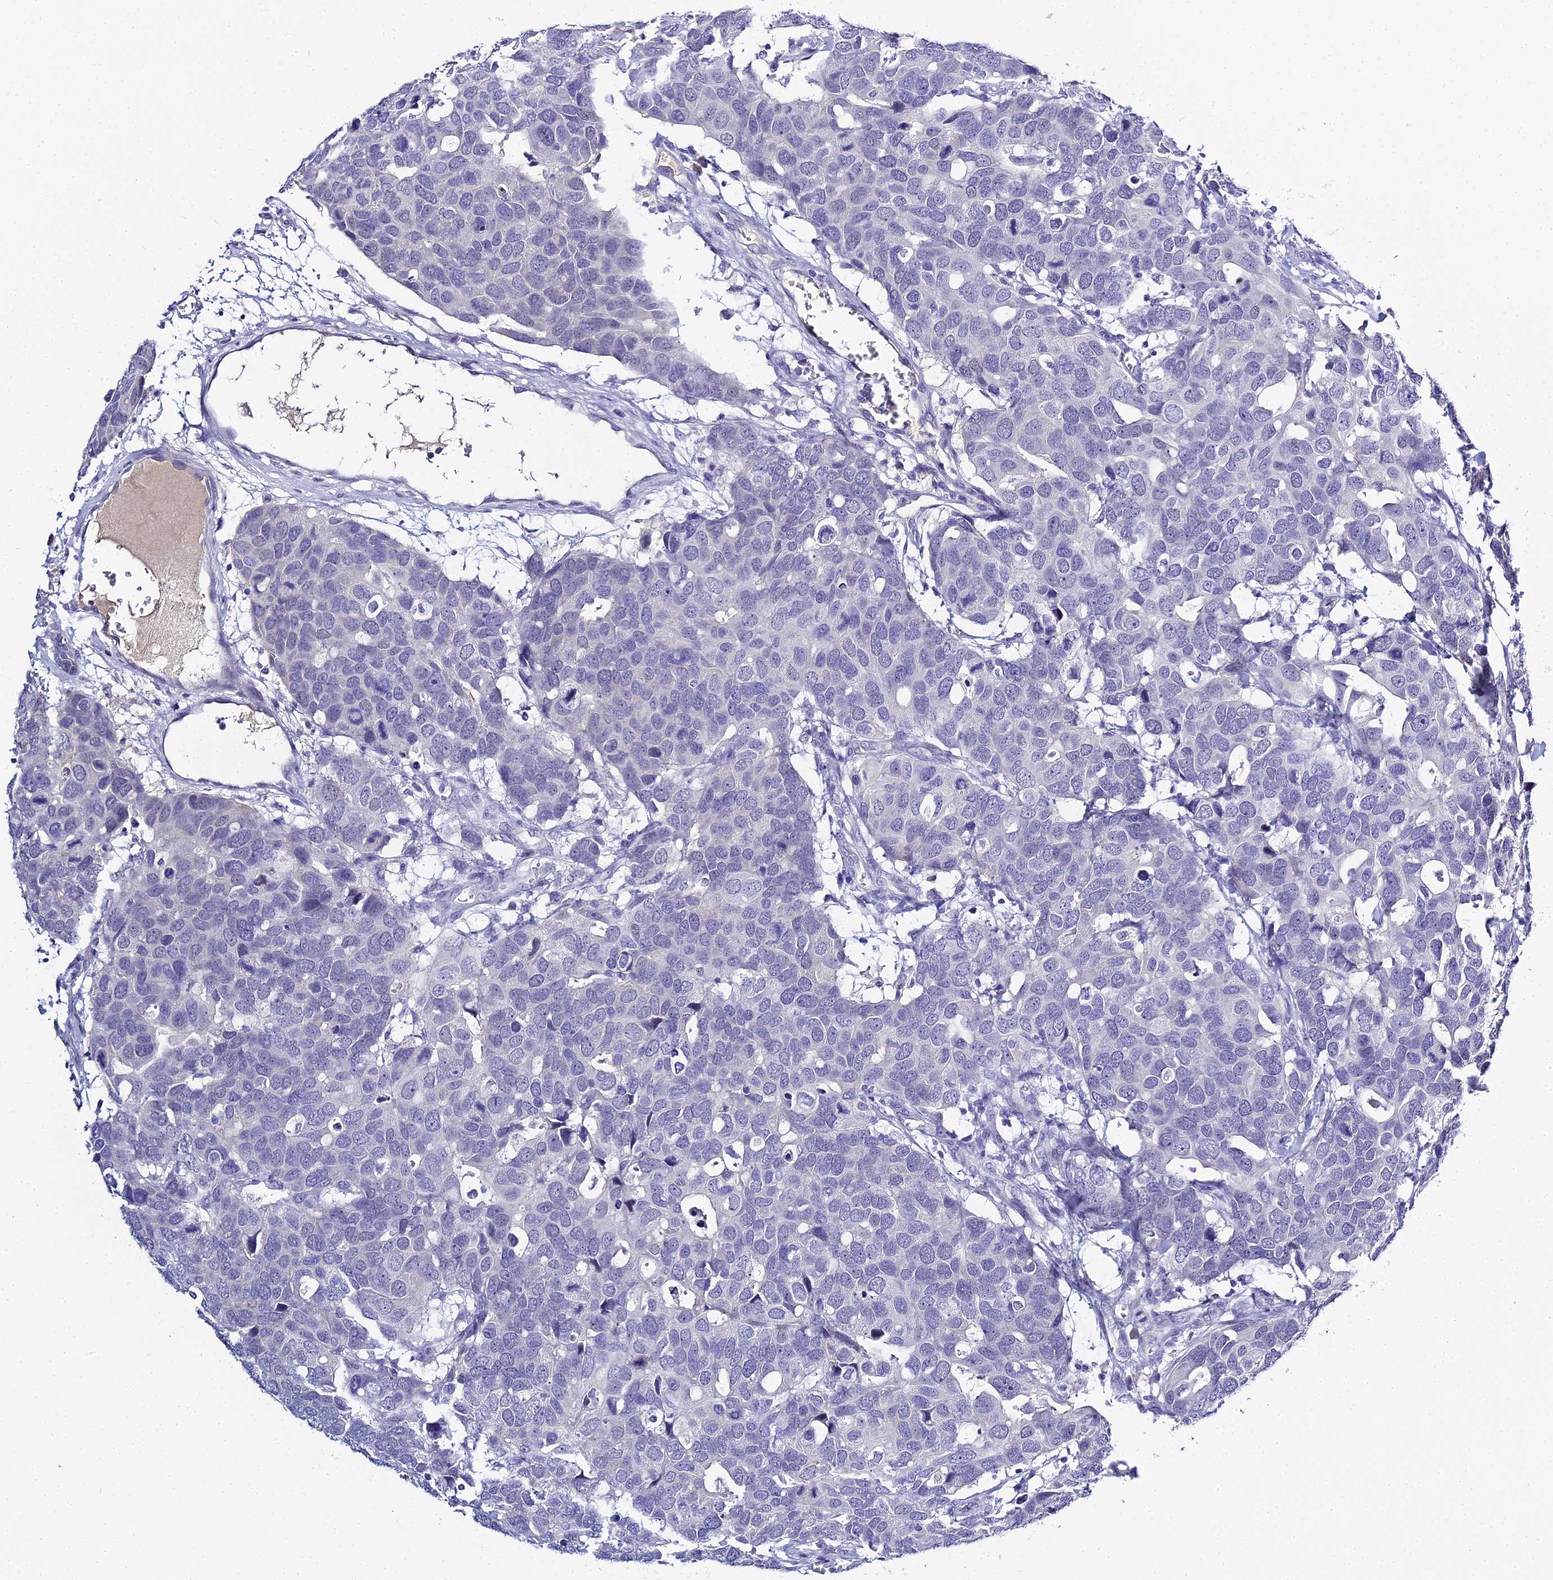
{"staining": {"intensity": "negative", "quantity": "none", "location": "none"}, "tissue": "breast cancer", "cell_type": "Tumor cells", "image_type": "cancer", "snomed": [{"axis": "morphology", "description": "Duct carcinoma"}, {"axis": "topography", "description": "Breast"}], "caption": "DAB immunohistochemical staining of breast cancer (infiltrating ductal carcinoma) exhibits no significant expression in tumor cells. (DAB immunohistochemistry with hematoxylin counter stain).", "gene": "MUC13", "patient": {"sex": "female", "age": 83}}